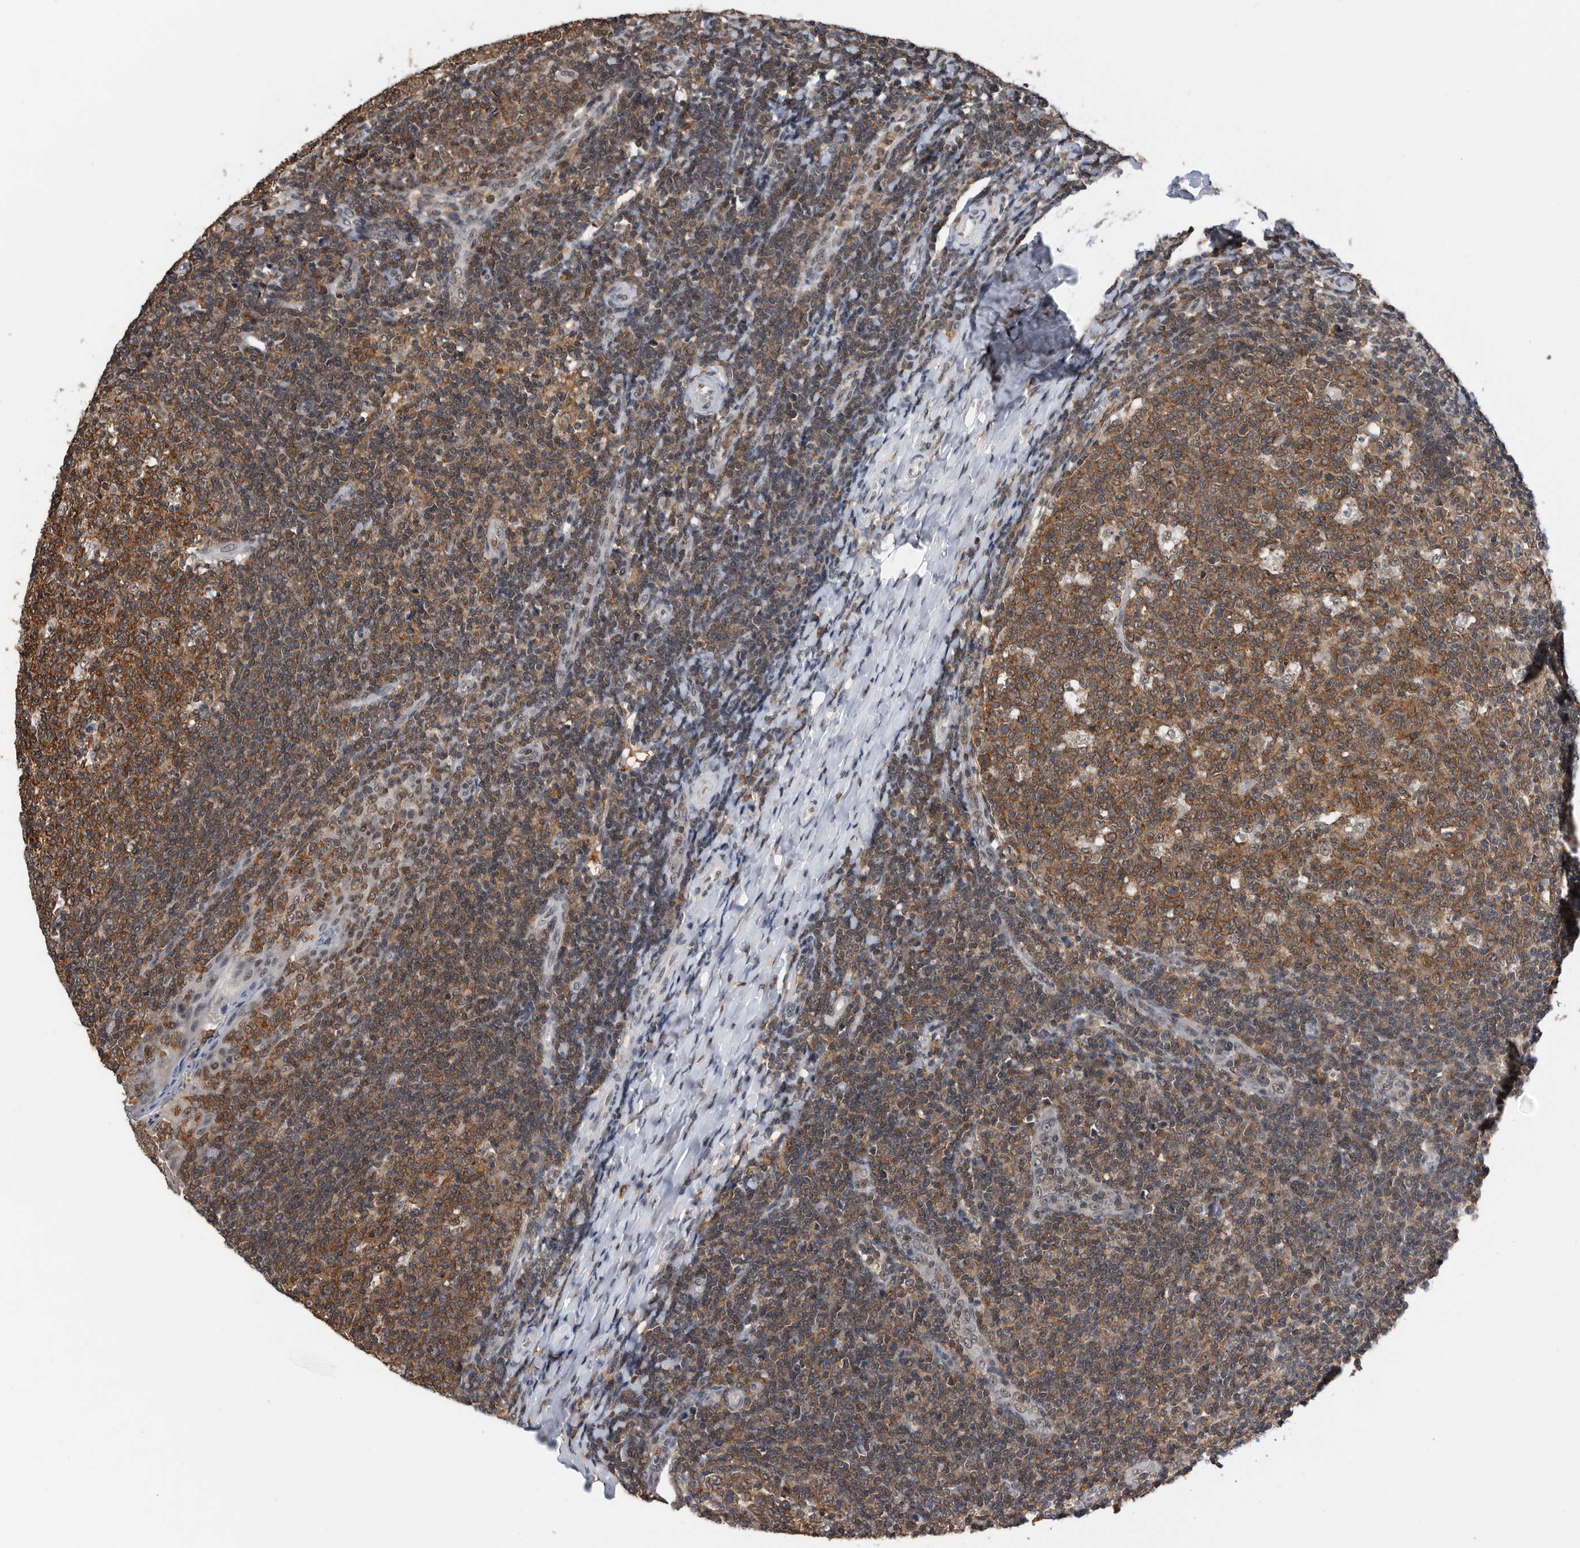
{"staining": {"intensity": "moderate", "quantity": ">75%", "location": "cytoplasmic/membranous,nuclear"}, "tissue": "tonsil", "cell_type": "Germinal center cells", "image_type": "normal", "snomed": [{"axis": "morphology", "description": "Normal tissue, NOS"}, {"axis": "topography", "description": "Tonsil"}], "caption": "Benign tonsil was stained to show a protein in brown. There is medium levels of moderate cytoplasmic/membranous,nuclear expression in about >75% of germinal center cells.", "gene": "ZNF260", "patient": {"sex": "female", "age": 19}}